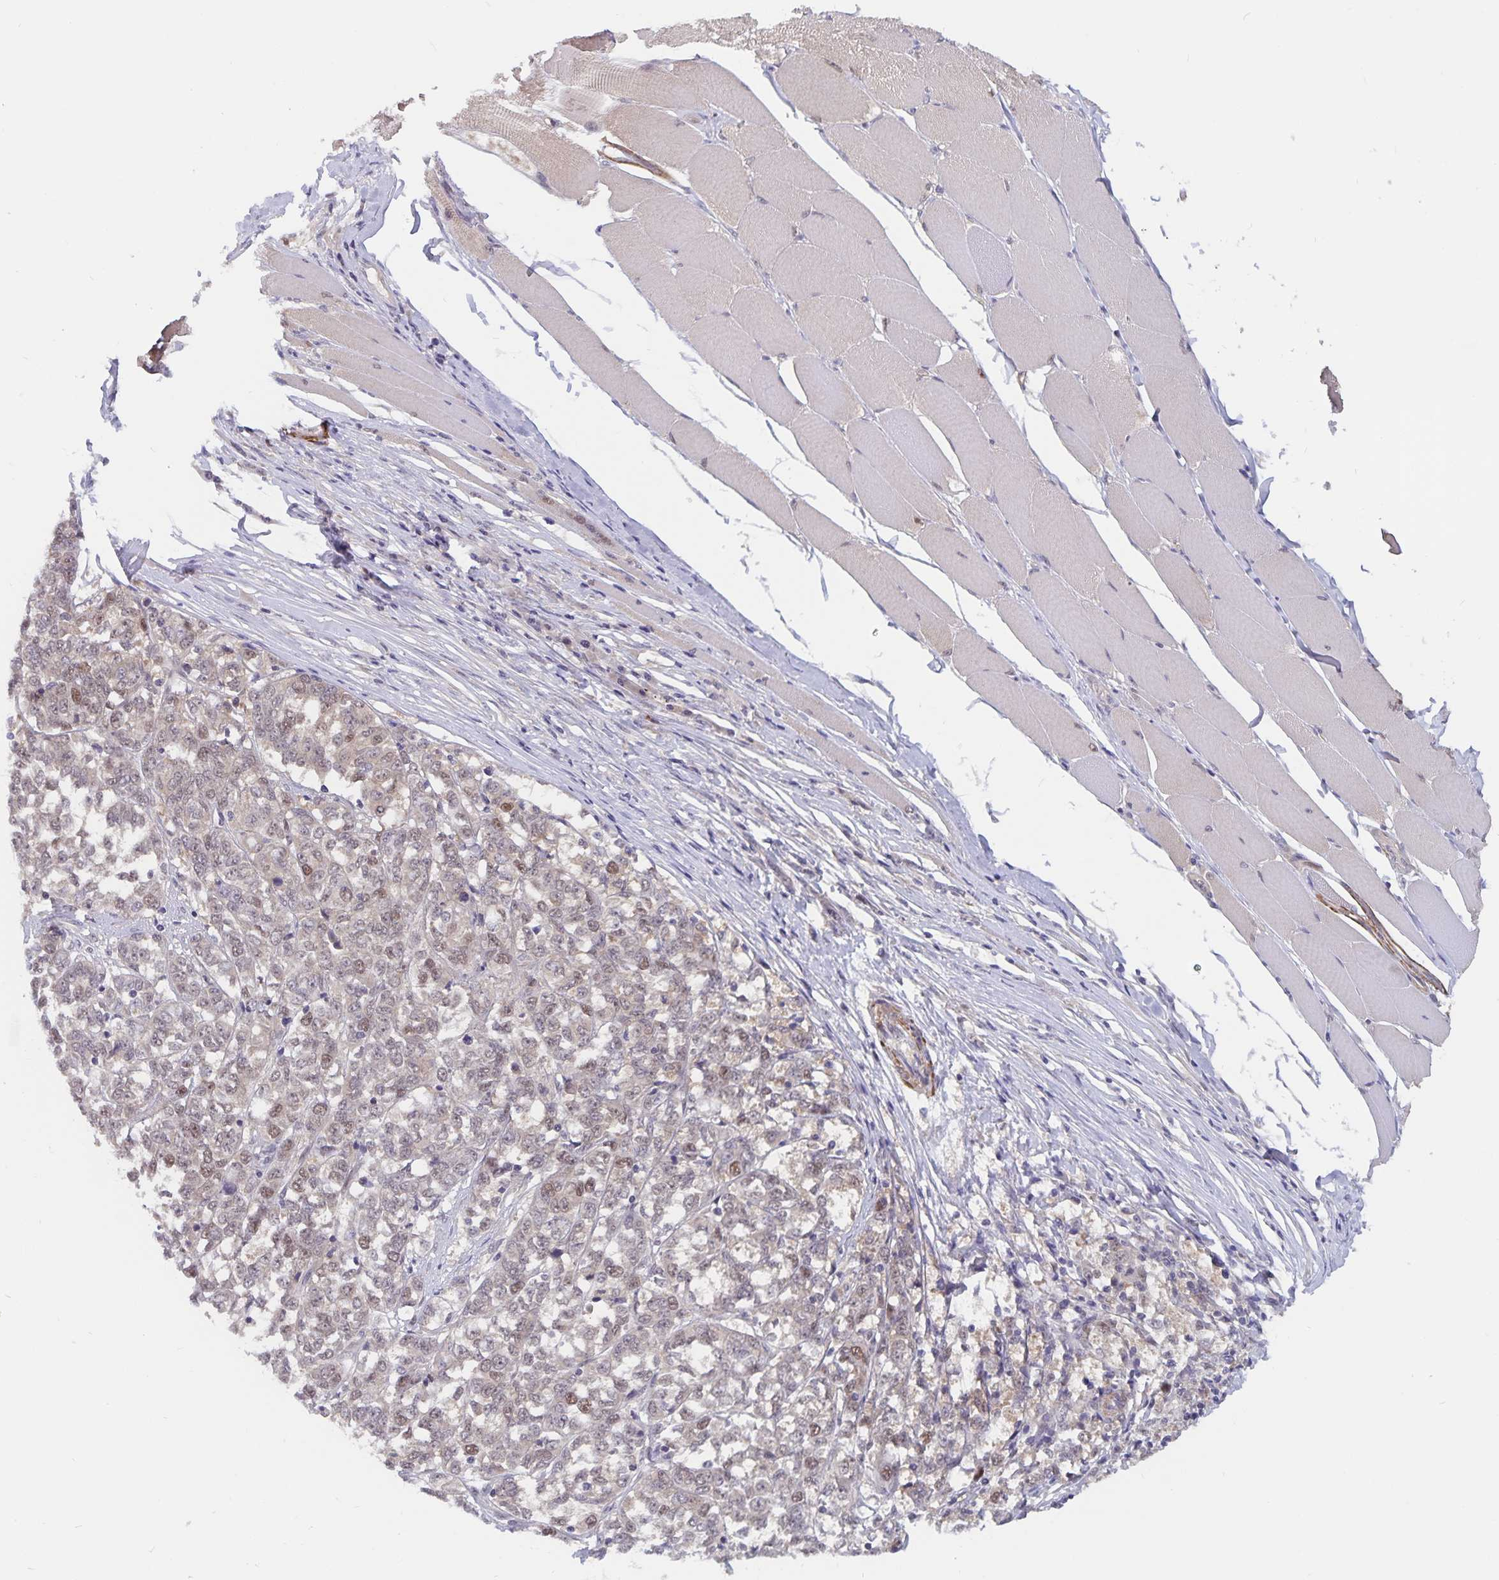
{"staining": {"intensity": "weak", "quantity": "<25%", "location": "cytoplasmic/membranous,nuclear"}, "tissue": "melanoma", "cell_type": "Tumor cells", "image_type": "cancer", "snomed": [{"axis": "morphology", "description": "Malignant melanoma, NOS"}, {"axis": "topography", "description": "Skin"}], "caption": "Immunohistochemistry (IHC) of malignant melanoma displays no positivity in tumor cells.", "gene": "BAG6", "patient": {"sex": "female", "age": 72}}